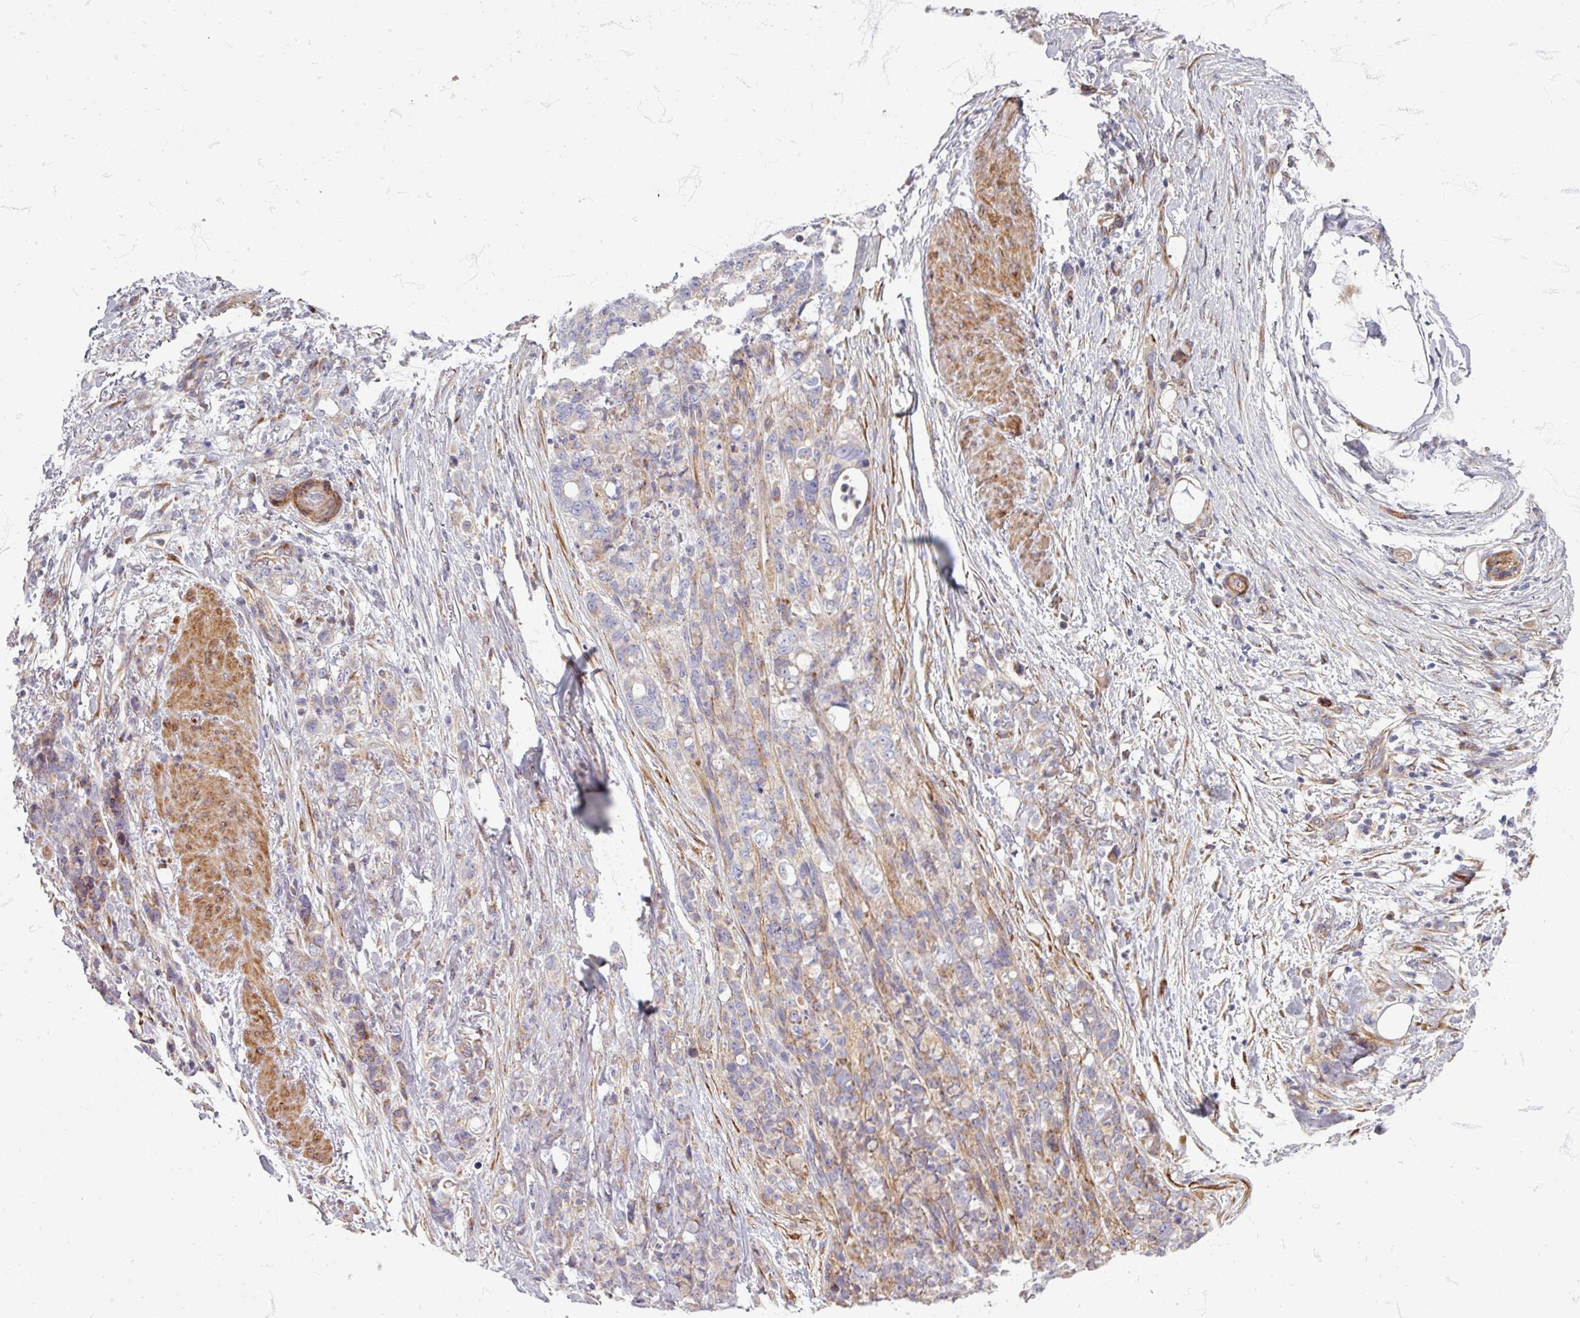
{"staining": {"intensity": "weak", "quantity": "<25%", "location": "cytoplasmic/membranous"}, "tissue": "stomach cancer", "cell_type": "Tumor cells", "image_type": "cancer", "snomed": [{"axis": "morphology", "description": "Normal tissue, NOS"}, {"axis": "morphology", "description": "Adenocarcinoma, NOS"}, {"axis": "topography", "description": "Stomach"}], "caption": "Human stomach adenocarcinoma stained for a protein using IHC reveals no staining in tumor cells.", "gene": "GABARAPL1", "patient": {"sex": "female", "age": 79}}